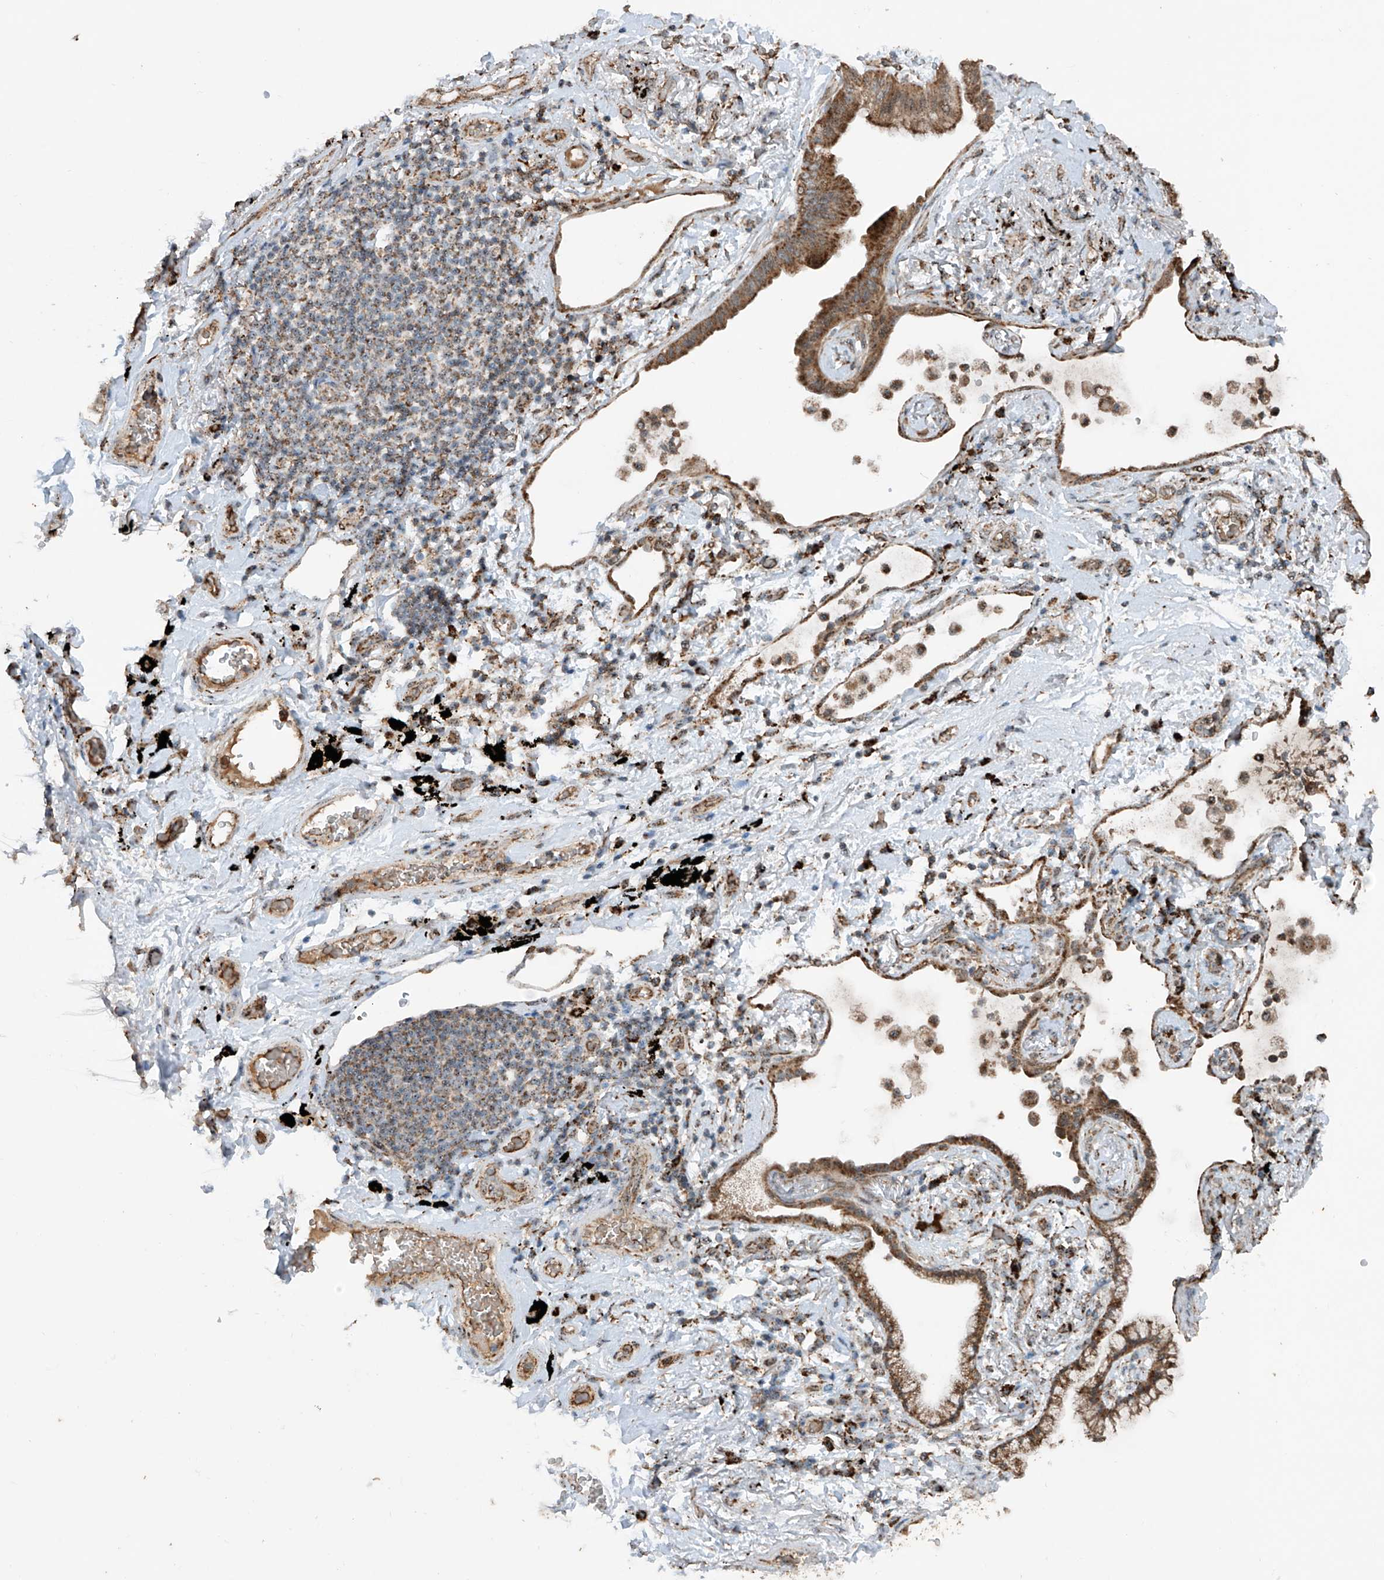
{"staining": {"intensity": "moderate", "quantity": ">75%", "location": "cytoplasmic/membranous"}, "tissue": "lung cancer", "cell_type": "Tumor cells", "image_type": "cancer", "snomed": [{"axis": "morphology", "description": "Adenocarcinoma, NOS"}, {"axis": "topography", "description": "Lung"}], "caption": "Lung cancer (adenocarcinoma) was stained to show a protein in brown. There is medium levels of moderate cytoplasmic/membranous expression in about >75% of tumor cells.", "gene": "SAMD3", "patient": {"sex": "female", "age": 70}}